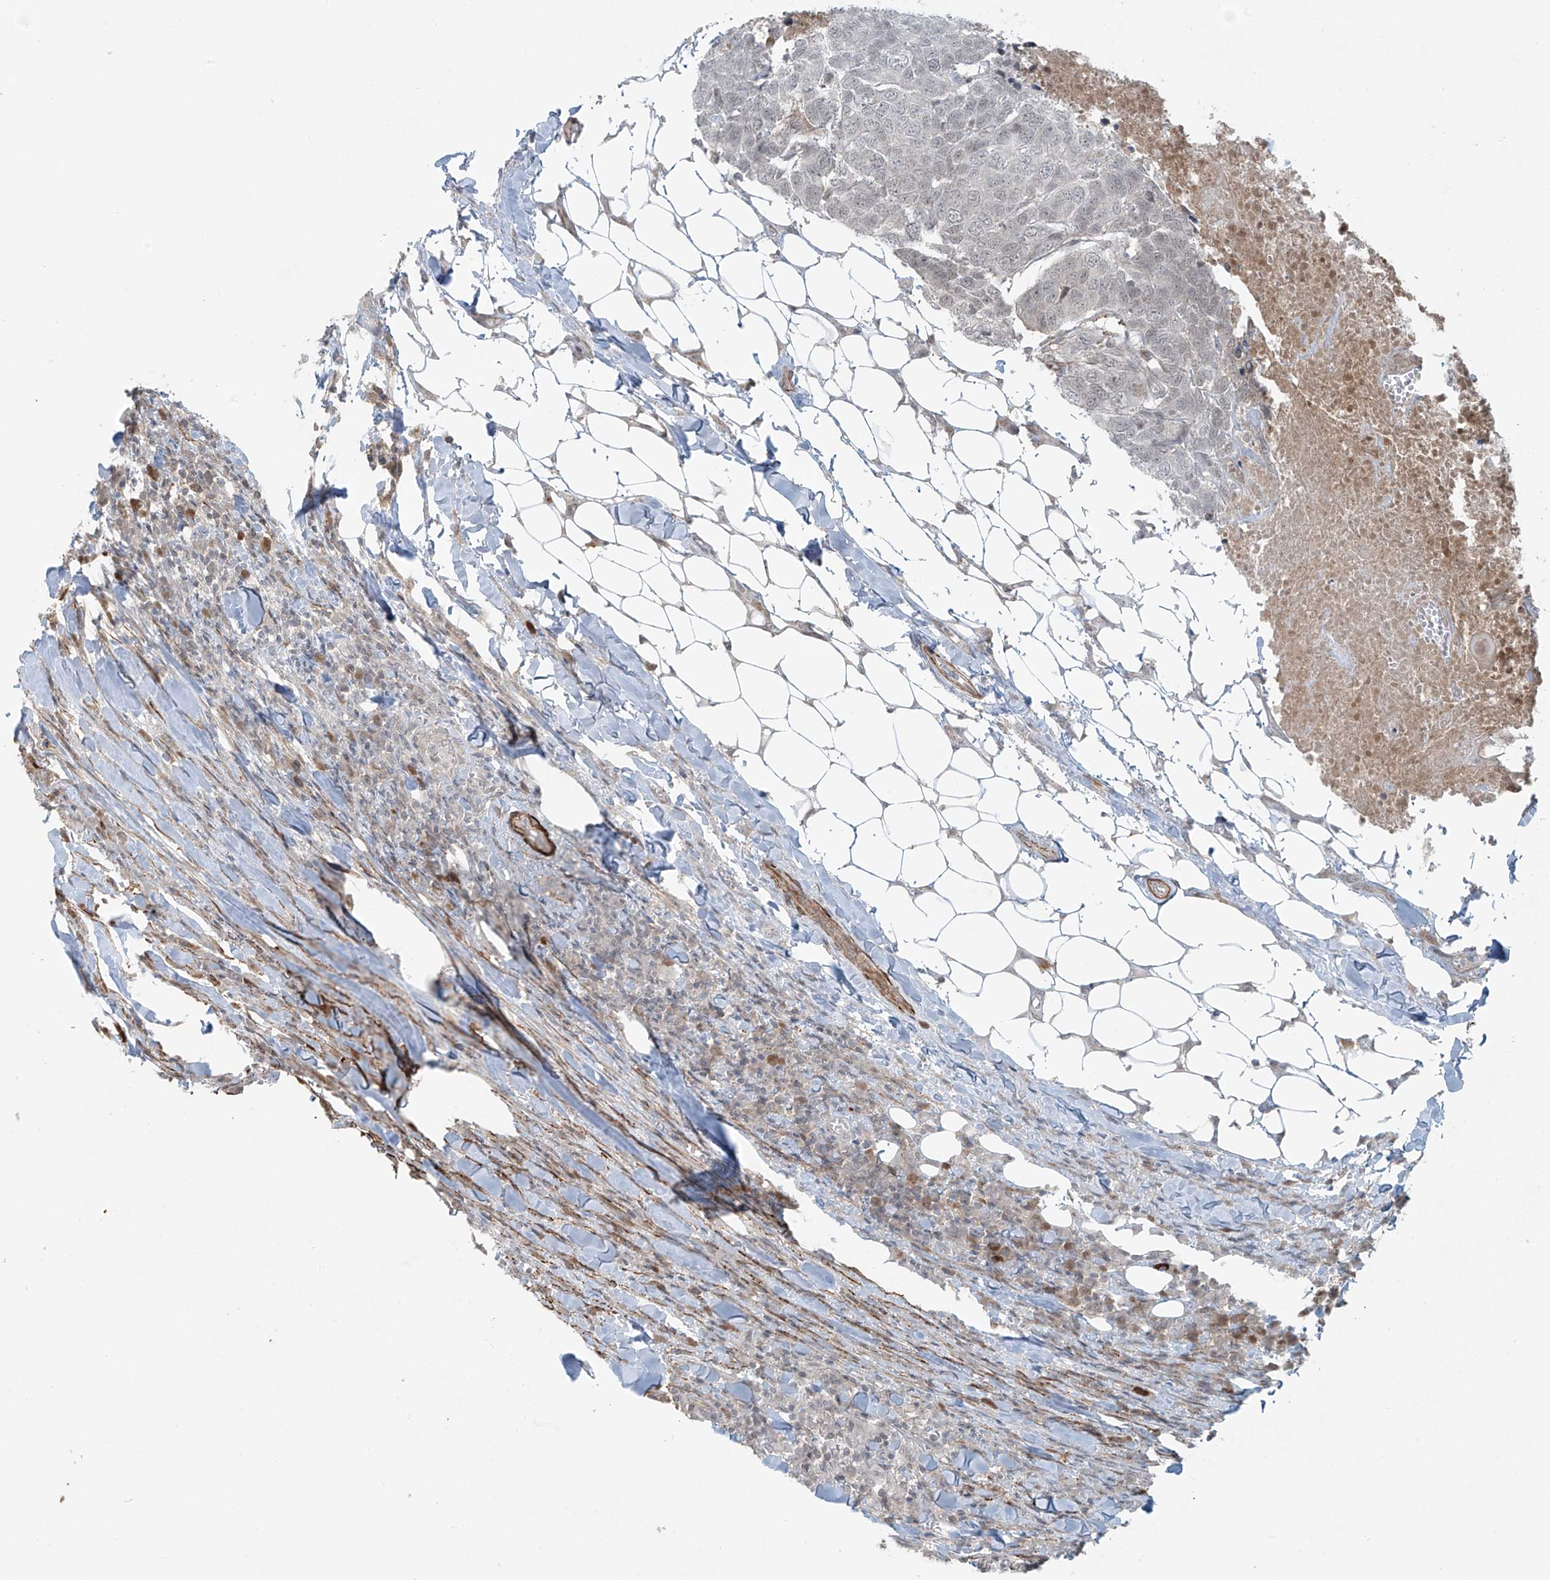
{"staining": {"intensity": "negative", "quantity": "none", "location": "none"}, "tissue": "head and neck cancer", "cell_type": "Tumor cells", "image_type": "cancer", "snomed": [{"axis": "morphology", "description": "Squamous cell carcinoma, NOS"}, {"axis": "topography", "description": "Head-Neck"}], "caption": "DAB (3,3'-diaminobenzidine) immunohistochemical staining of human head and neck cancer demonstrates no significant expression in tumor cells. (DAB immunohistochemistry (IHC) with hematoxylin counter stain).", "gene": "RASGEF1A", "patient": {"sex": "male", "age": 66}}